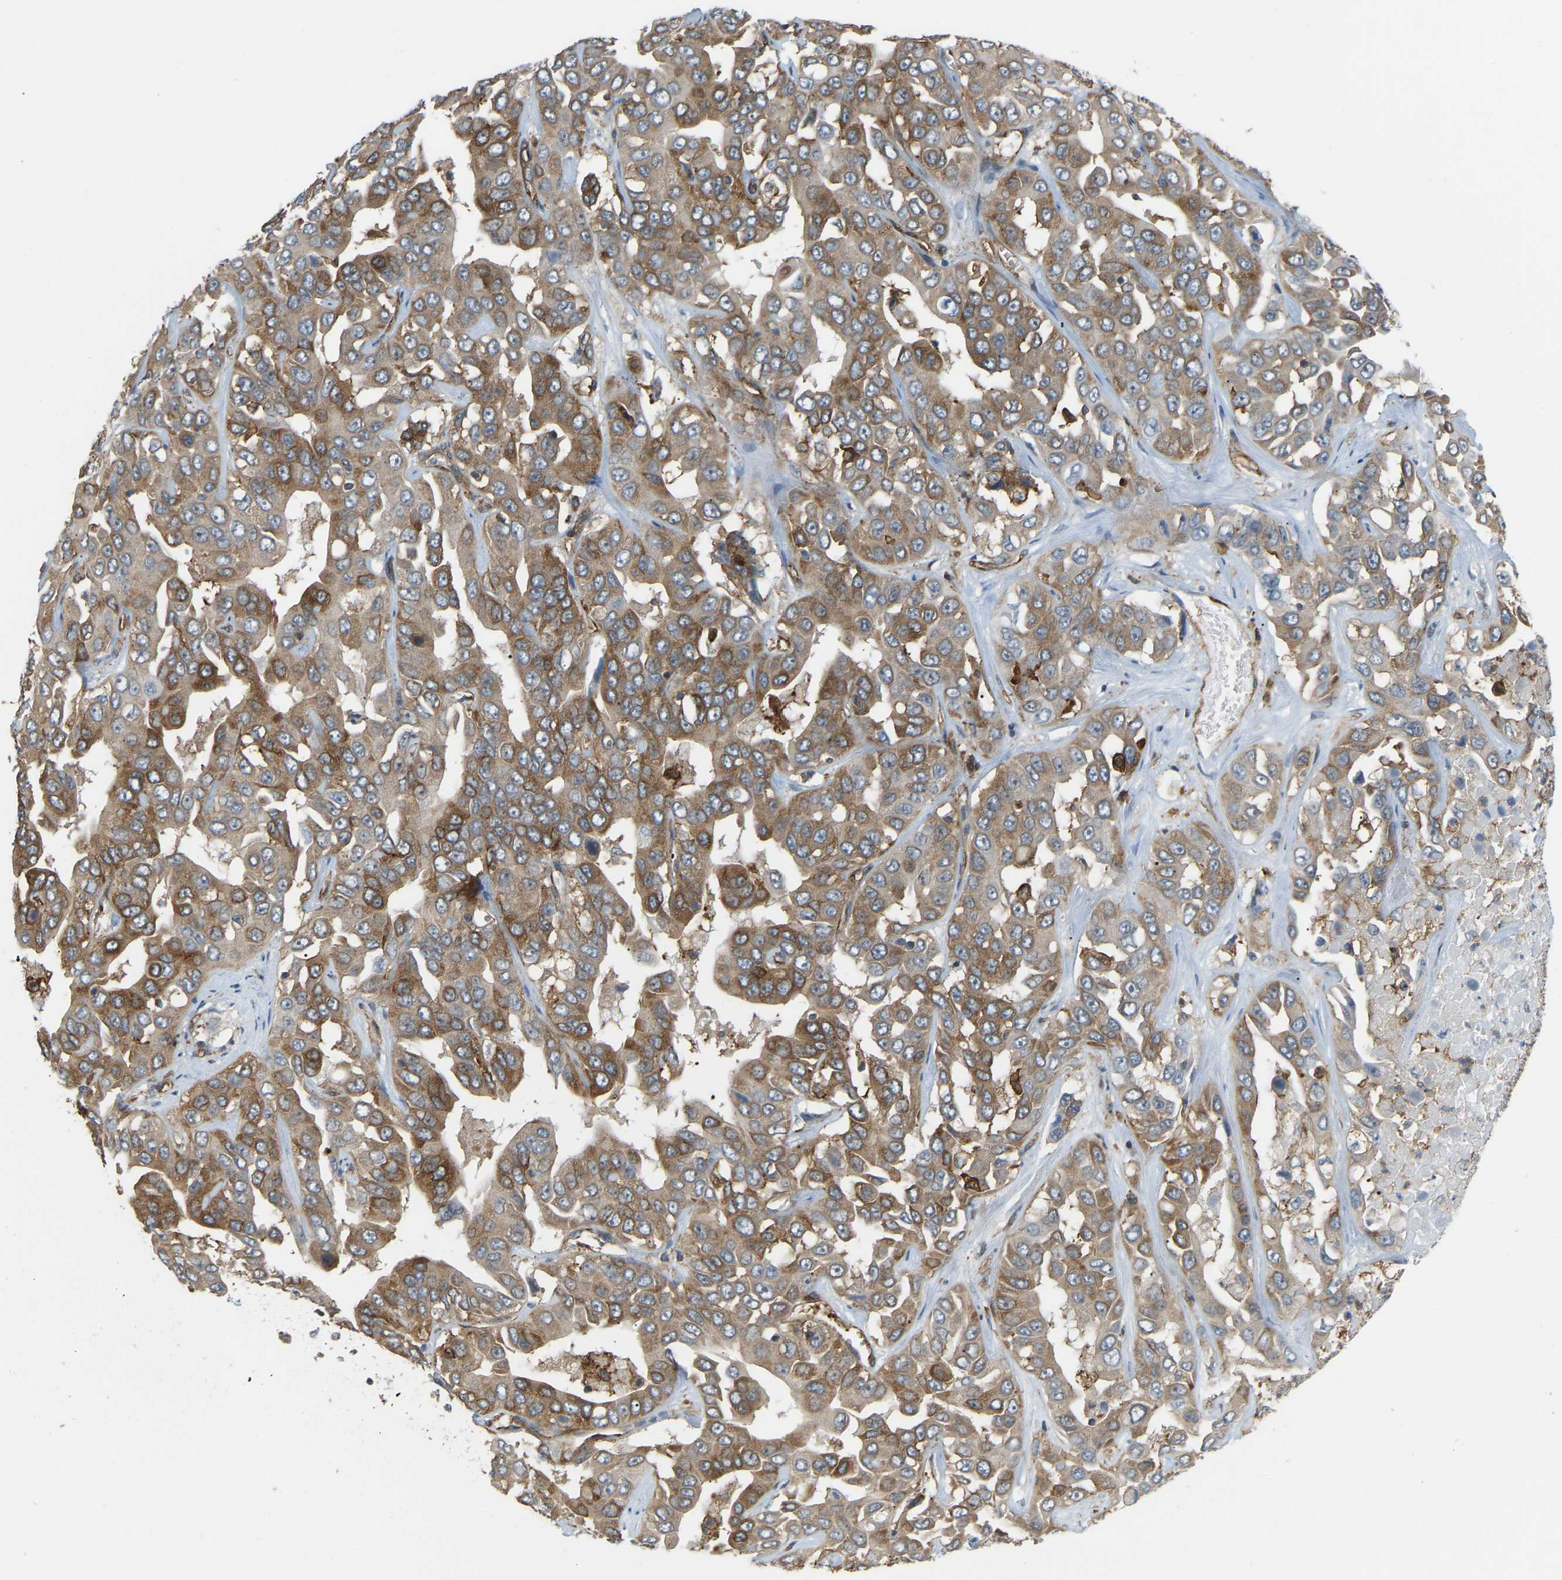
{"staining": {"intensity": "moderate", "quantity": ">75%", "location": "cytoplasmic/membranous"}, "tissue": "liver cancer", "cell_type": "Tumor cells", "image_type": "cancer", "snomed": [{"axis": "morphology", "description": "Cholangiocarcinoma"}, {"axis": "topography", "description": "Liver"}], "caption": "Moderate cytoplasmic/membranous staining is present in about >75% of tumor cells in liver cancer (cholangiocarcinoma). The staining was performed using DAB (3,3'-diaminobenzidine), with brown indicating positive protein expression. Nuclei are stained blue with hematoxylin.", "gene": "PICALM", "patient": {"sex": "female", "age": 52}}